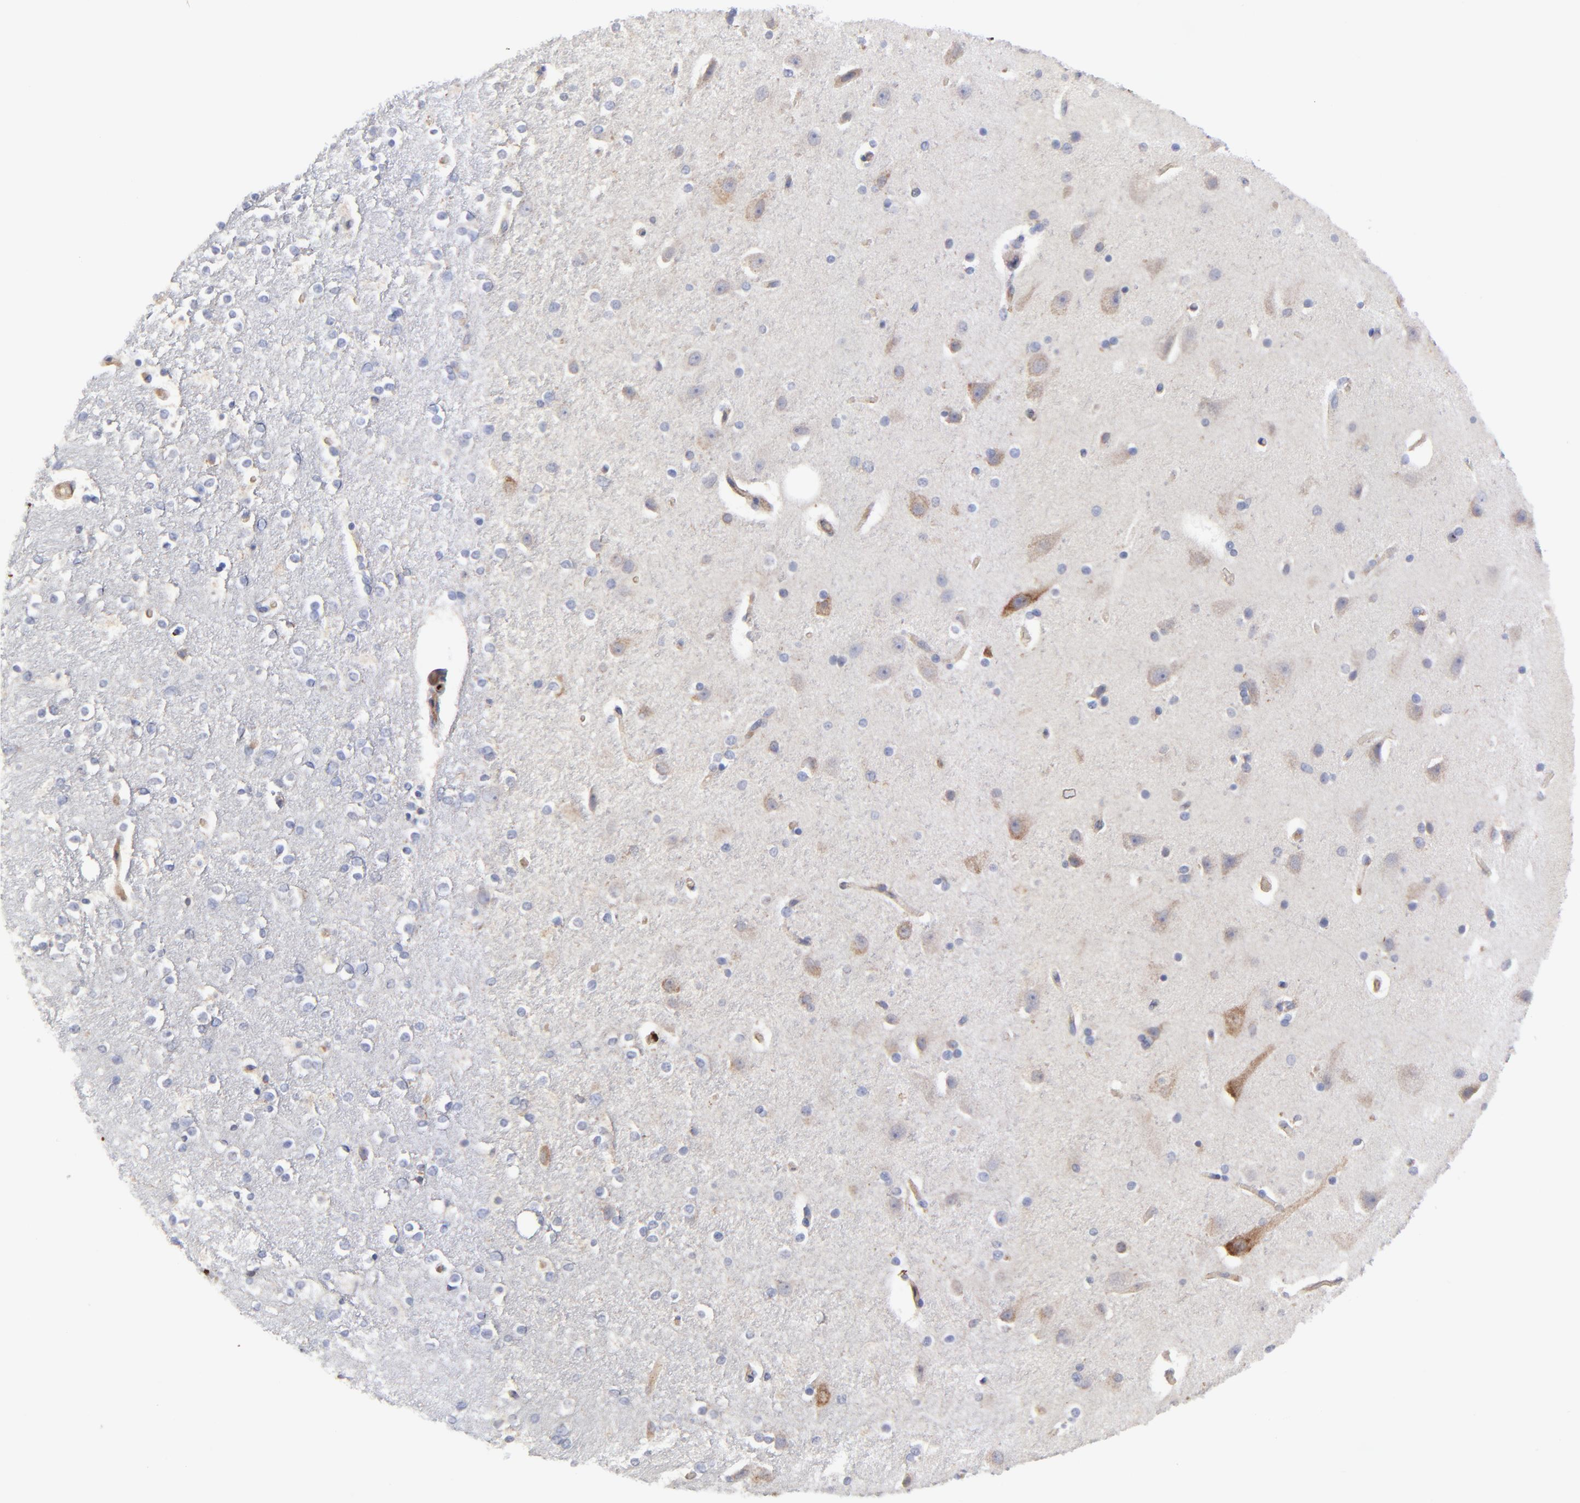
{"staining": {"intensity": "weak", "quantity": "25%-75%", "location": "cytoplasmic/membranous"}, "tissue": "caudate", "cell_type": "Neuronal cells", "image_type": "normal", "snomed": [{"axis": "morphology", "description": "Normal tissue, NOS"}, {"axis": "topography", "description": "Lateral ventricle wall"}], "caption": "A high-resolution histopathology image shows immunohistochemistry (IHC) staining of benign caudate, which displays weak cytoplasmic/membranous expression in approximately 25%-75% of neuronal cells.", "gene": "SULF2", "patient": {"sex": "female", "age": 54}}